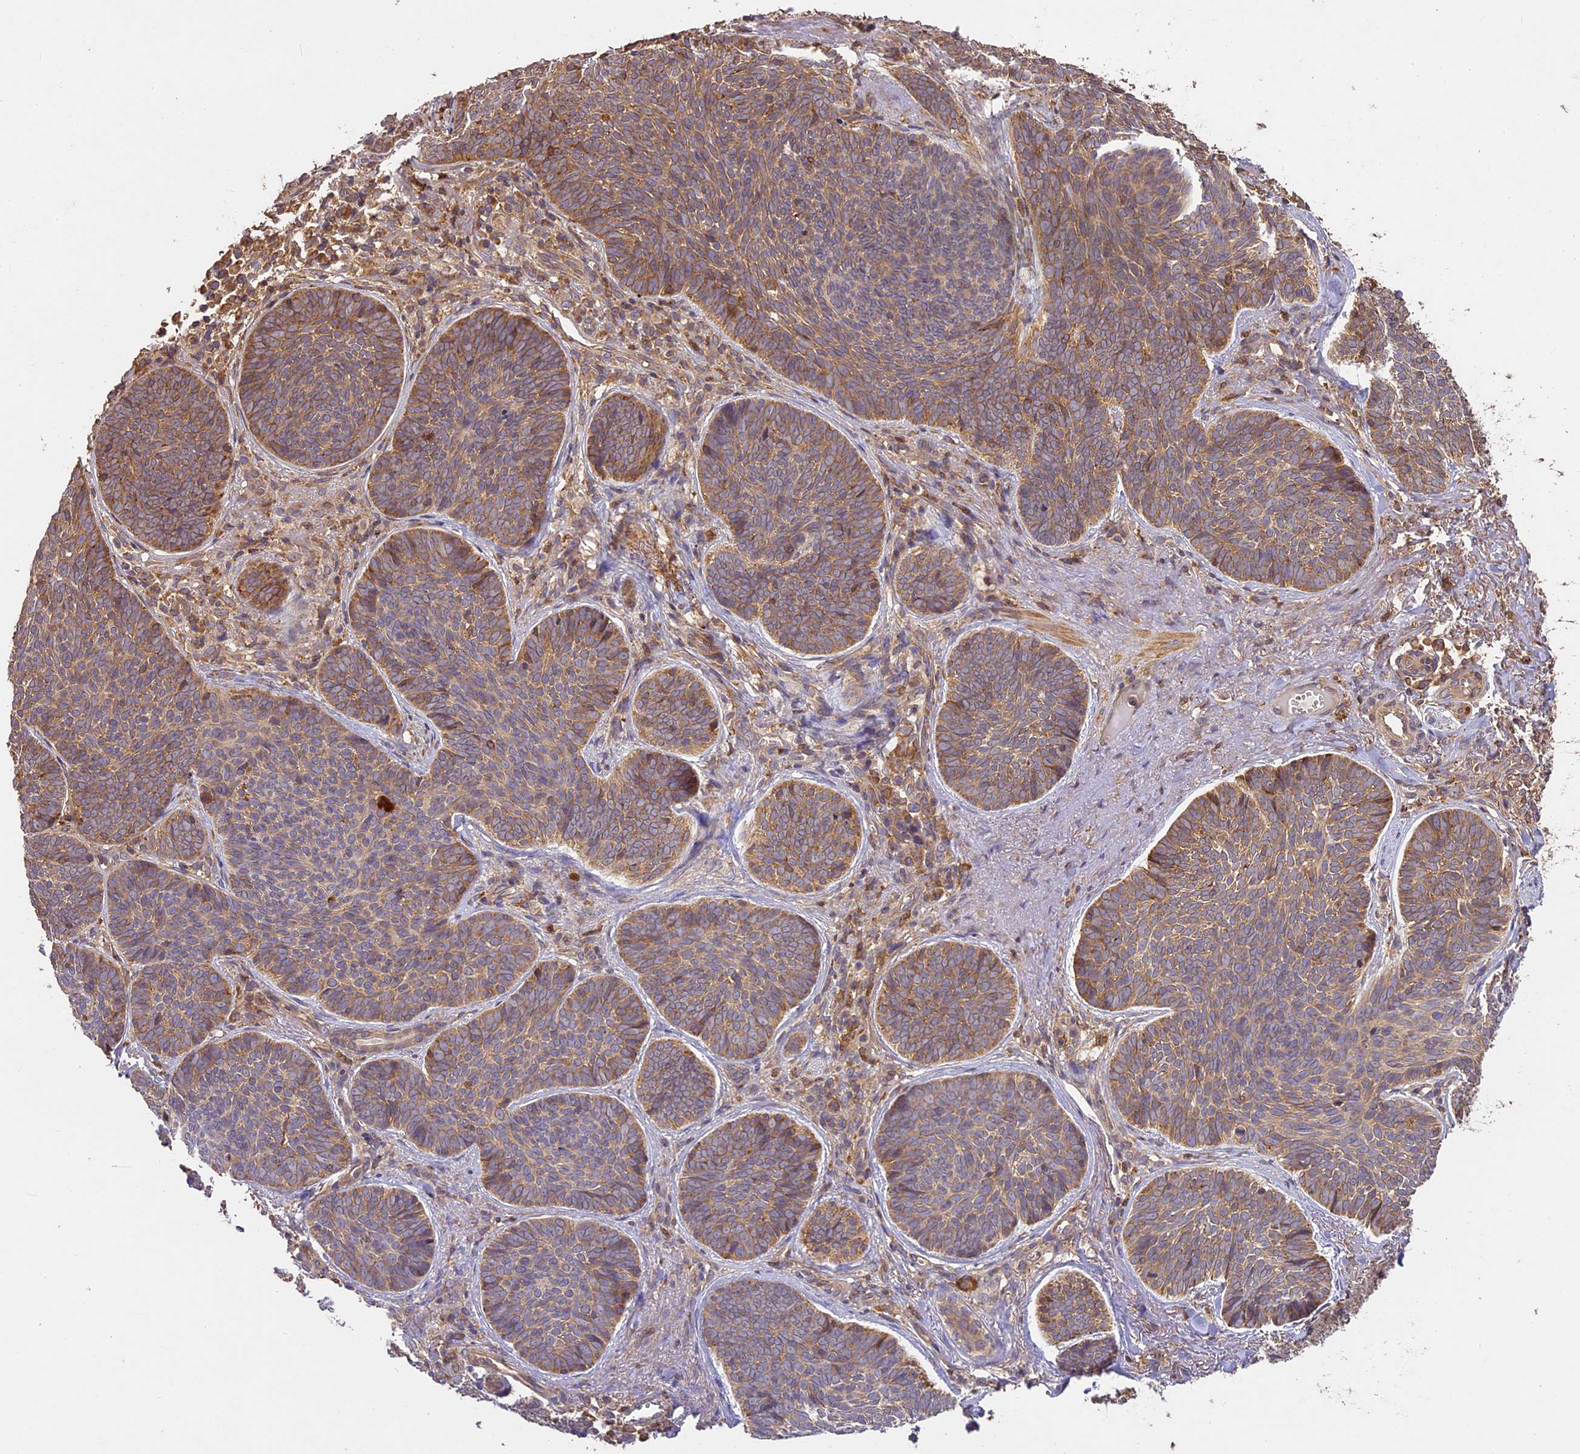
{"staining": {"intensity": "weak", "quantity": ">75%", "location": "cytoplasmic/membranous"}, "tissue": "skin cancer", "cell_type": "Tumor cells", "image_type": "cancer", "snomed": [{"axis": "morphology", "description": "Basal cell carcinoma"}, {"axis": "topography", "description": "Skin"}], "caption": "DAB immunohistochemical staining of skin basal cell carcinoma displays weak cytoplasmic/membranous protein staining in approximately >75% of tumor cells.", "gene": "BRAP", "patient": {"sex": "female", "age": 74}}